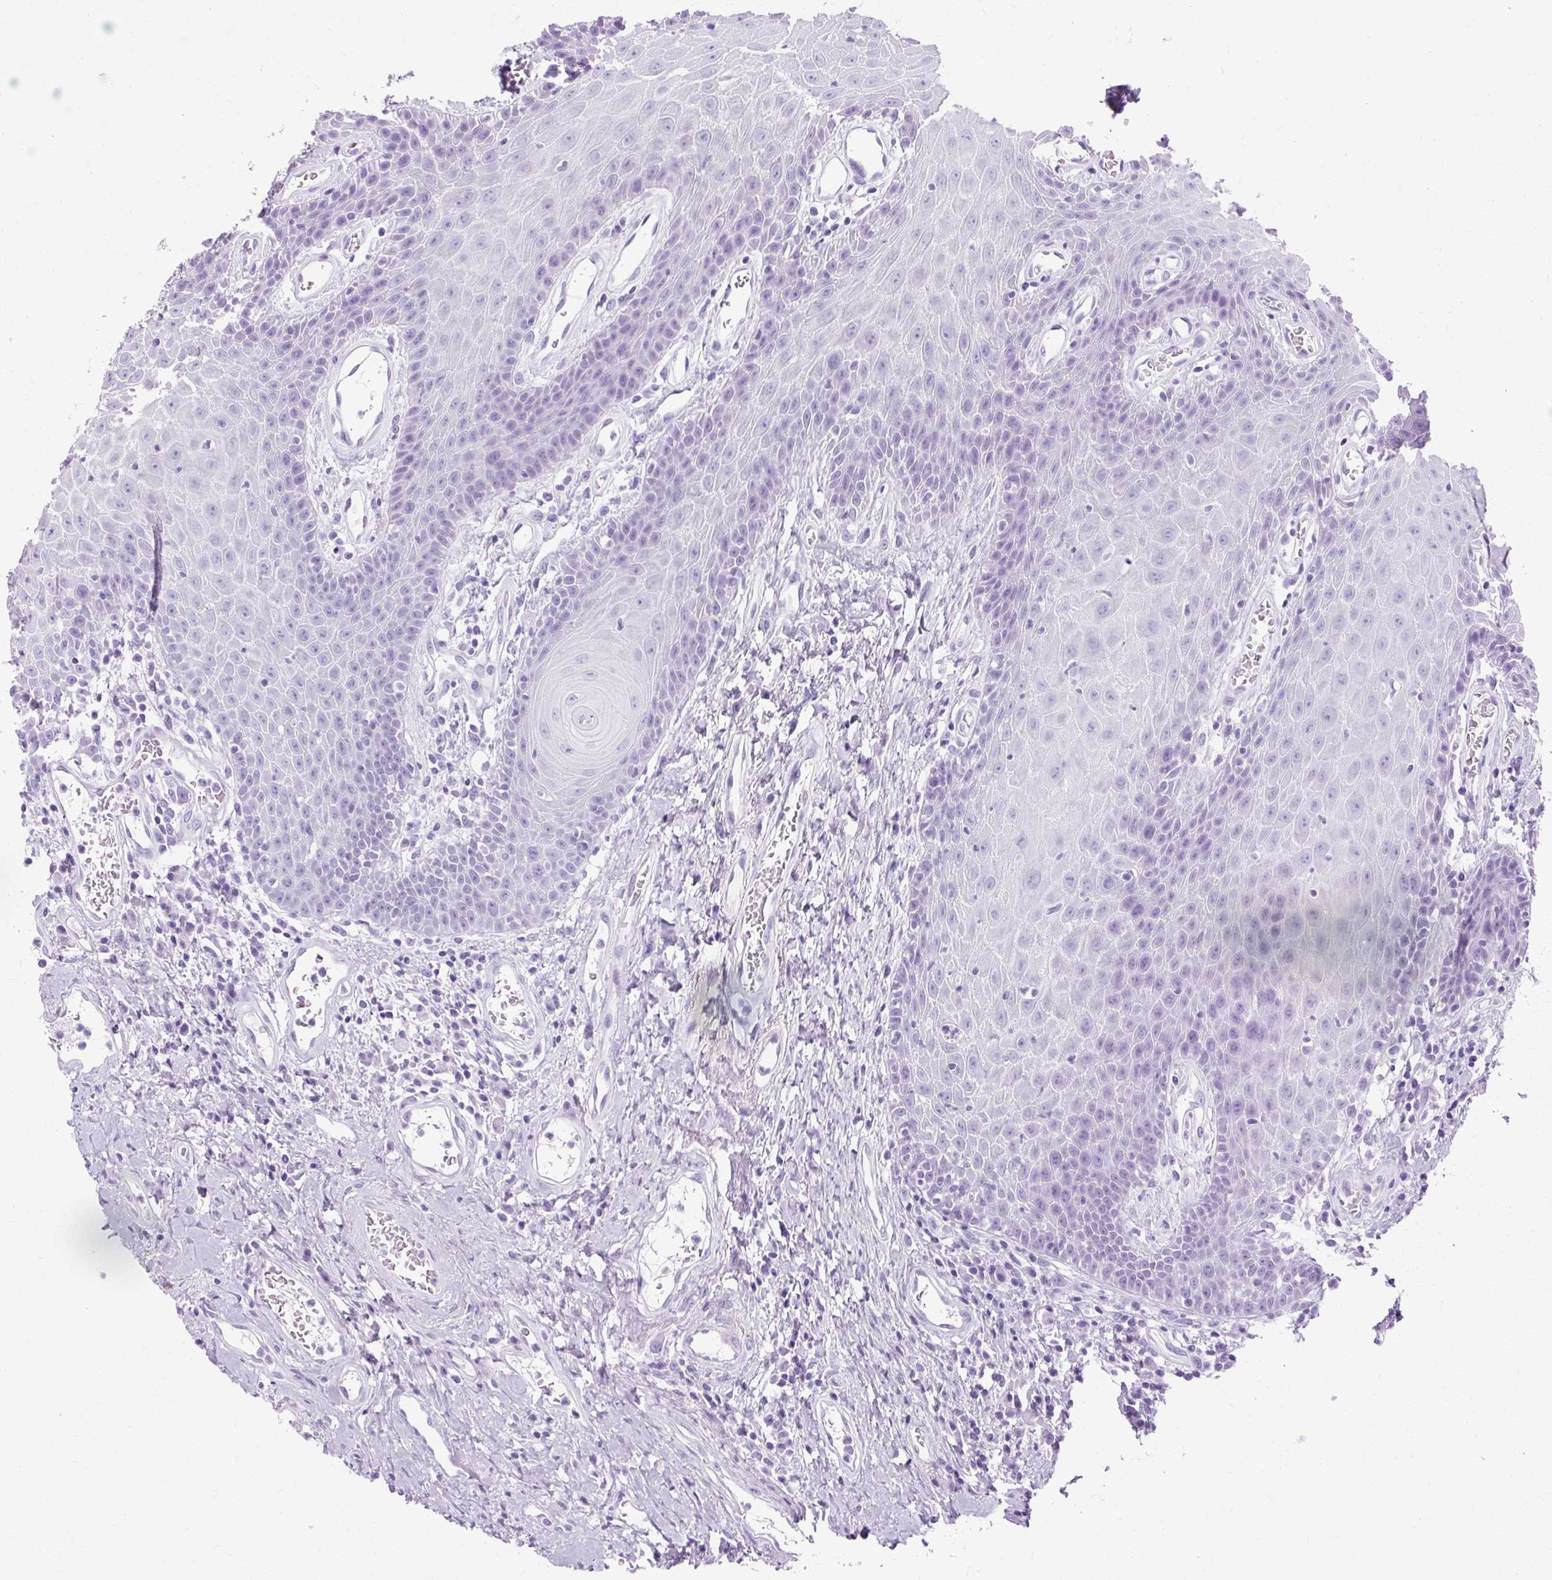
{"staining": {"intensity": "negative", "quantity": "none", "location": "none"}, "tissue": "head and neck cancer", "cell_type": "Tumor cells", "image_type": "cancer", "snomed": [{"axis": "morphology", "description": "Squamous cell carcinoma, NOS"}, {"axis": "topography", "description": "Head-Neck"}], "caption": "DAB (3,3'-diaminobenzidine) immunohistochemical staining of head and neck cancer (squamous cell carcinoma) demonstrates no significant positivity in tumor cells.", "gene": "B3GNT4", "patient": {"sex": "female", "age": 59}}